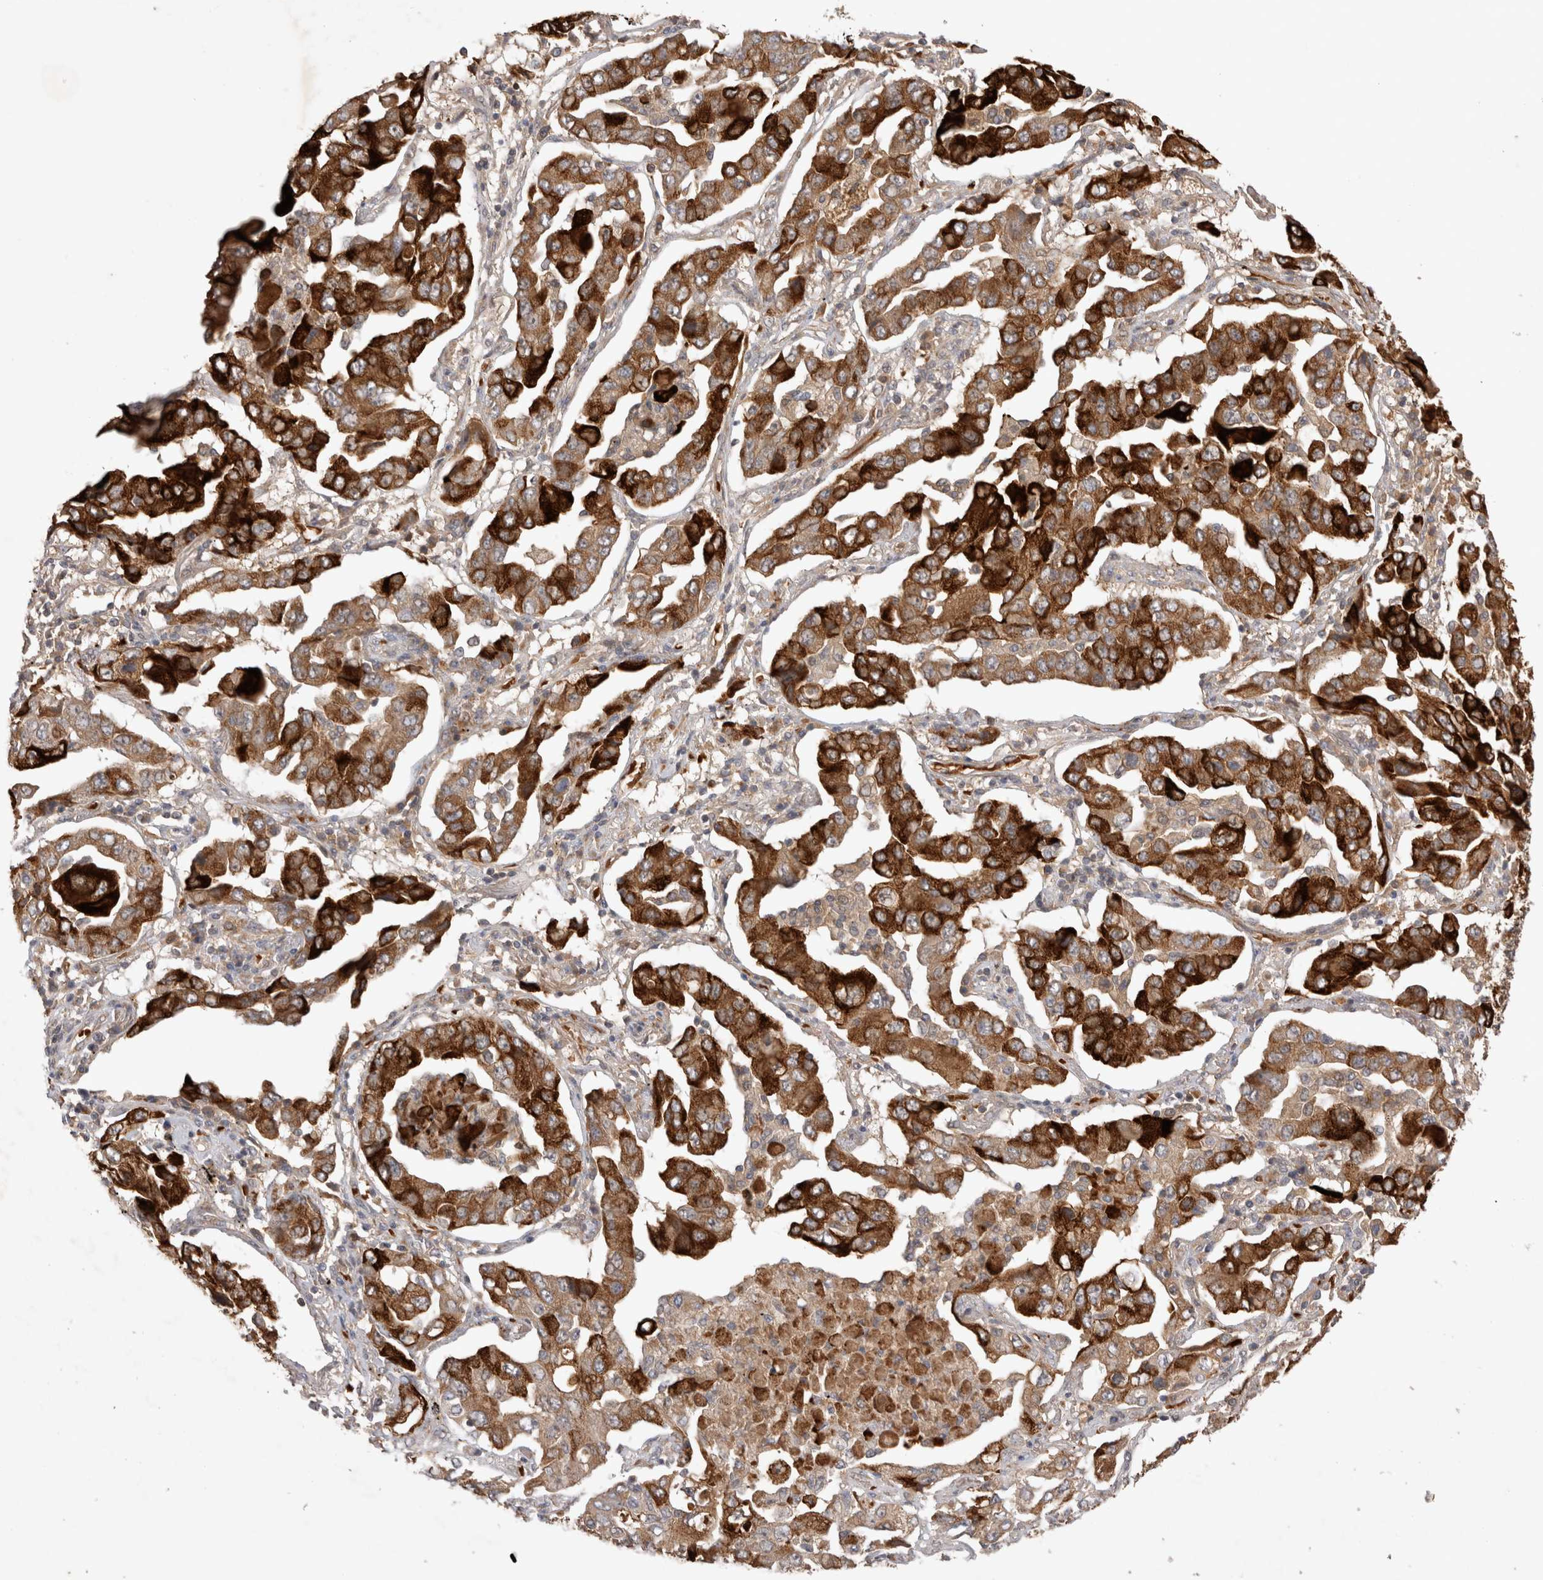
{"staining": {"intensity": "strong", "quantity": ">75%", "location": "cytoplasmic/membranous"}, "tissue": "lung cancer", "cell_type": "Tumor cells", "image_type": "cancer", "snomed": [{"axis": "morphology", "description": "Adenocarcinoma, NOS"}, {"axis": "topography", "description": "Lung"}], "caption": "Protein analysis of adenocarcinoma (lung) tissue shows strong cytoplasmic/membranous expression in approximately >75% of tumor cells.", "gene": "FAM221A", "patient": {"sex": "female", "age": 65}}